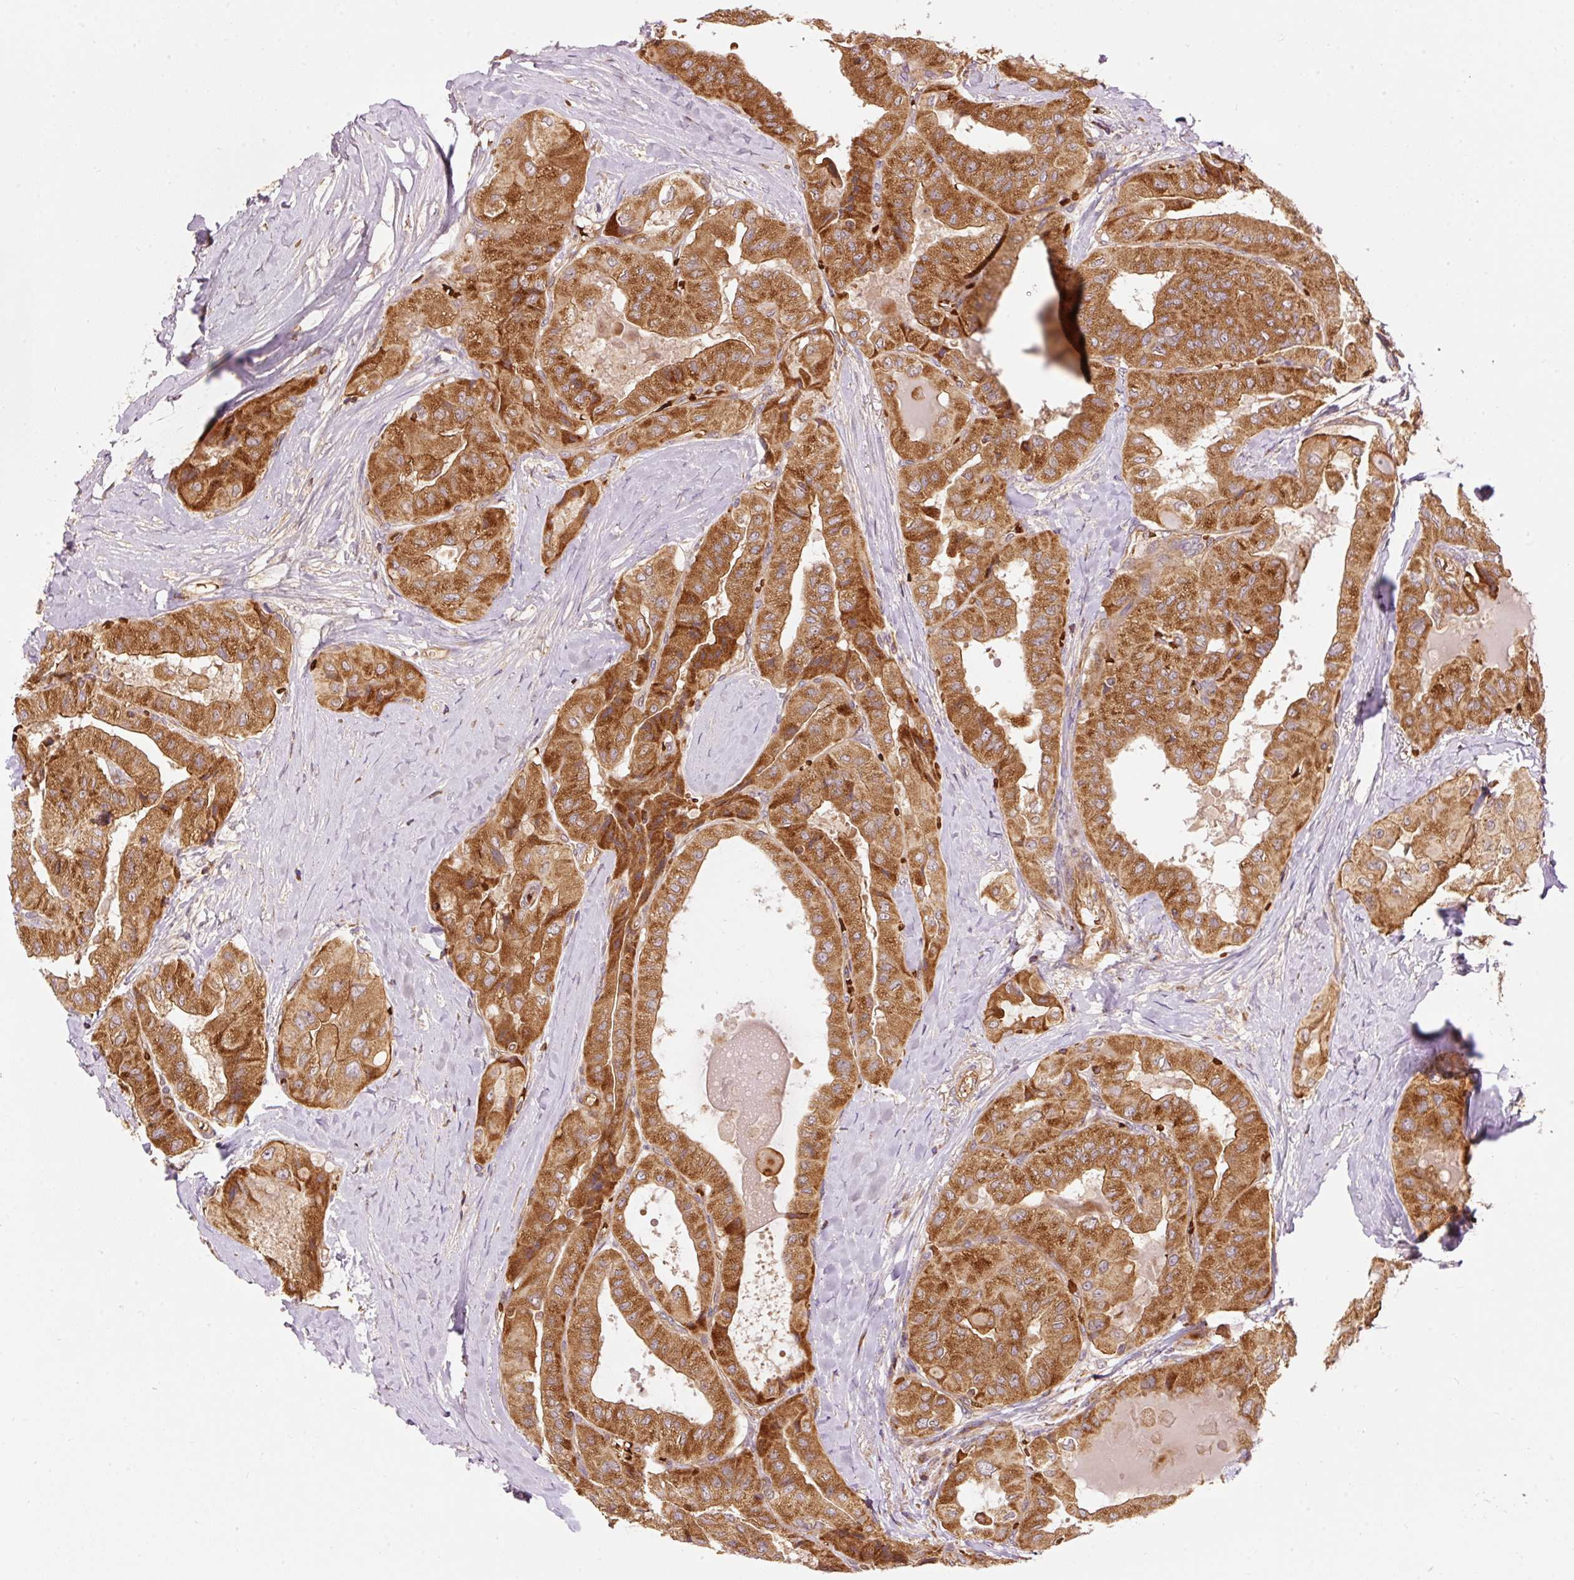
{"staining": {"intensity": "strong", "quantity": ">75%", "location": "cytoplasmic/membranous"}, "tissue": "thyroid cancer", "cell_type": "Tumor cells", "image_type": "cancer", "snomed": [{"axis": "morphology", "description": "Normal tissue, NOS"}, {"axis": "morphology", "description": "Papillary adenocarcinoma, NOS"}, {"axis": "topography", "description": "Thyroid gland"}], "caption": "Protein staining displays strong cytoplasmic/membranous expression in about >75% of tumor cells in papillary adenocarcinoma (thyroid).", "gene": "ADCY4", "patient": {"sex": "female", "age": 59}}